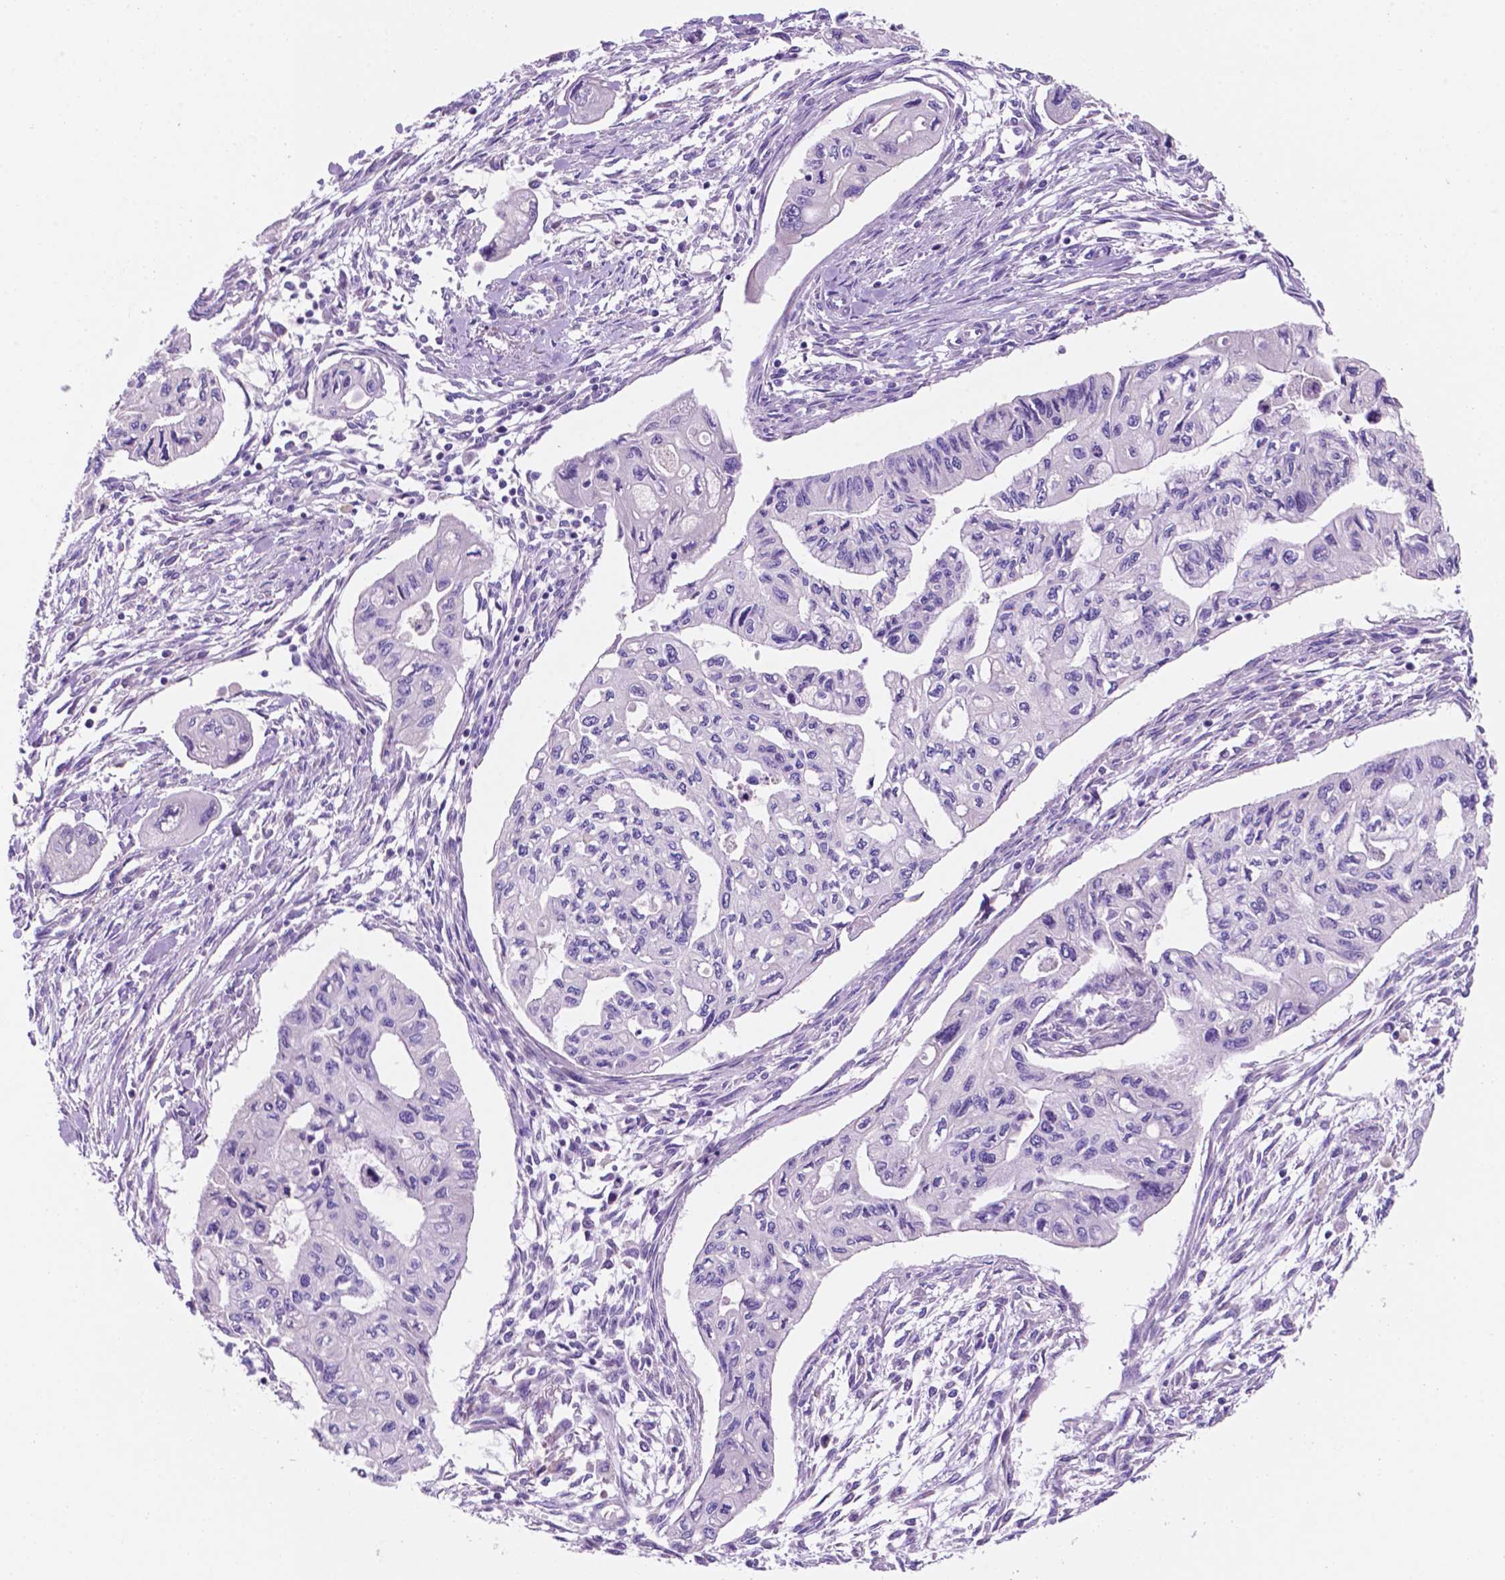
{"staining": {"intensity": "negative", "quantity": "none", "location": "none"}, "tissue": "pancreatic cancer", "cell_type": "Tumor cells", "image_type": "cancer", "snomed": [{"axis": "morphology", "description": "Adenocarcinoma, NOS"}, {"axis": "topography", "description": "Pancreas"}], "caption": "IHC image of pancreatic adenocarcinoma stained for a protein (brown), which demonstrates no staining in tumor cells. (Immunohistochemistry (ihc), brightfield microscopy, high magnification).", "gene": "CEACAM7", "patient": {"sex": "female", "age": 76}}